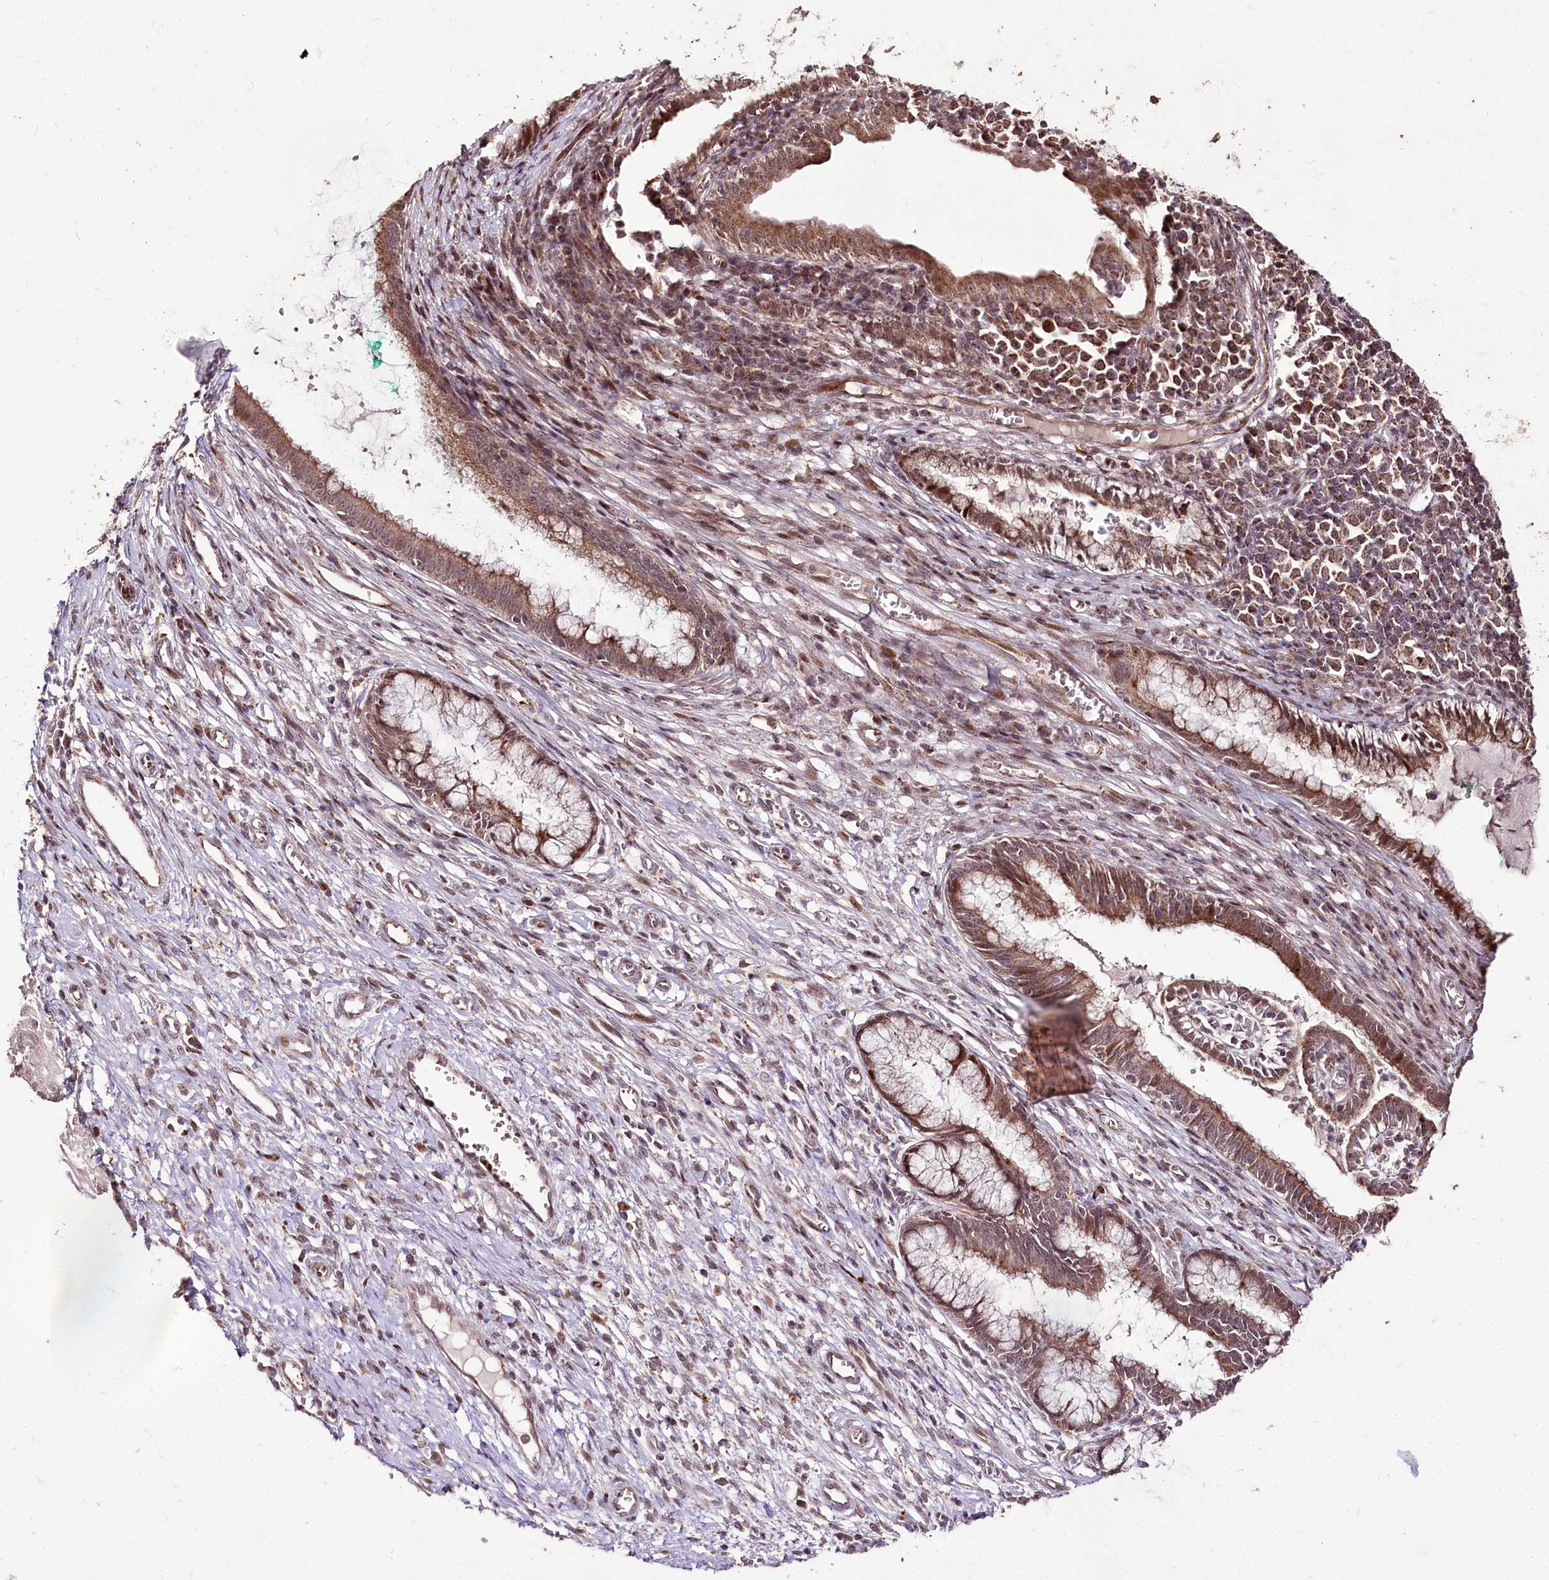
{"staining": {"intensity": "moderate", "quantity": ">75%", "location": "cytoplasmic/membranous,nuclear"}, "tissue": "cervix", "cell_type": "Glandular cells", "image_type": "normal", "snomed": [{"axis": "morphology", "description": "Normal tissue, NOS"}, {"axis": "morphology", "description": "Adenocarcinoma, NOS"}, {"axis": "topography", "description": "Cervix"}], "caption": "Immunohistochemistry image of normal cervix stained for a protein (brown), which shows medium levels of moderate cytoplasmic/membranous,nuclear staining in approximately >75% of glandular cells.", "gene": "CARD19", "patient": {"sex": "female", "age": 29}}